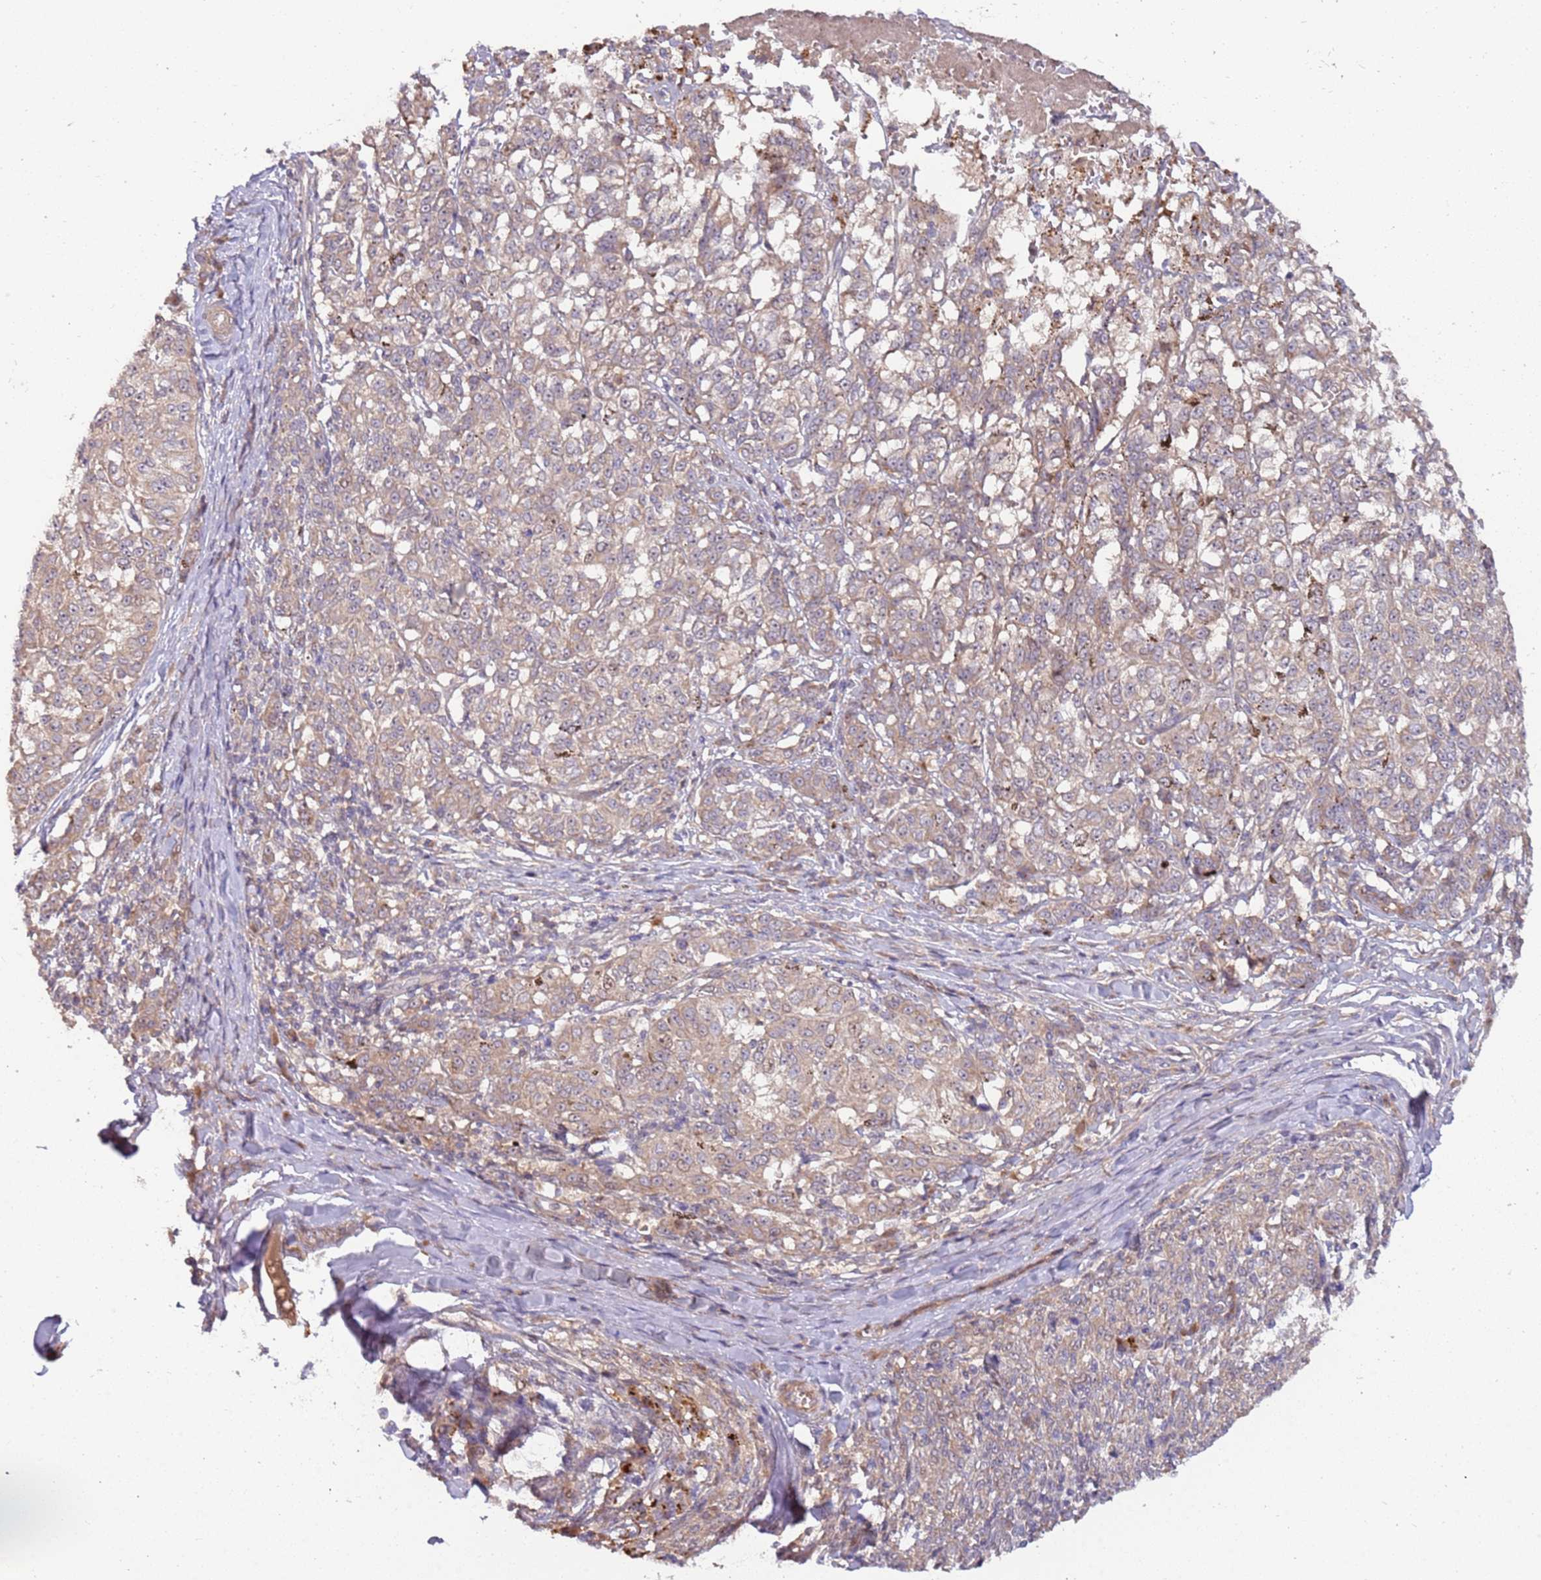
{"staining": {"intensity": "weak", "quantity": "25%-75%", "location": "cytoplasmic/membranous"}, "tissue": "melanoma", "cell_type": "Tumor cells", "image_type": "cancer", "snomed": [{"axis": "morphology", "description": "Malignant melanoma, NOS"}, {"axis": "topography", "description": "Skin"}], "caption": "Brown immunohistochemical staining in malignant melanoma demonstrates weak cytoplasmic/membranous expression in about 25%-75% of tumor cells.", "gene": "TRAPPC6B", "patient": {"sex": "female", "age": 72}}